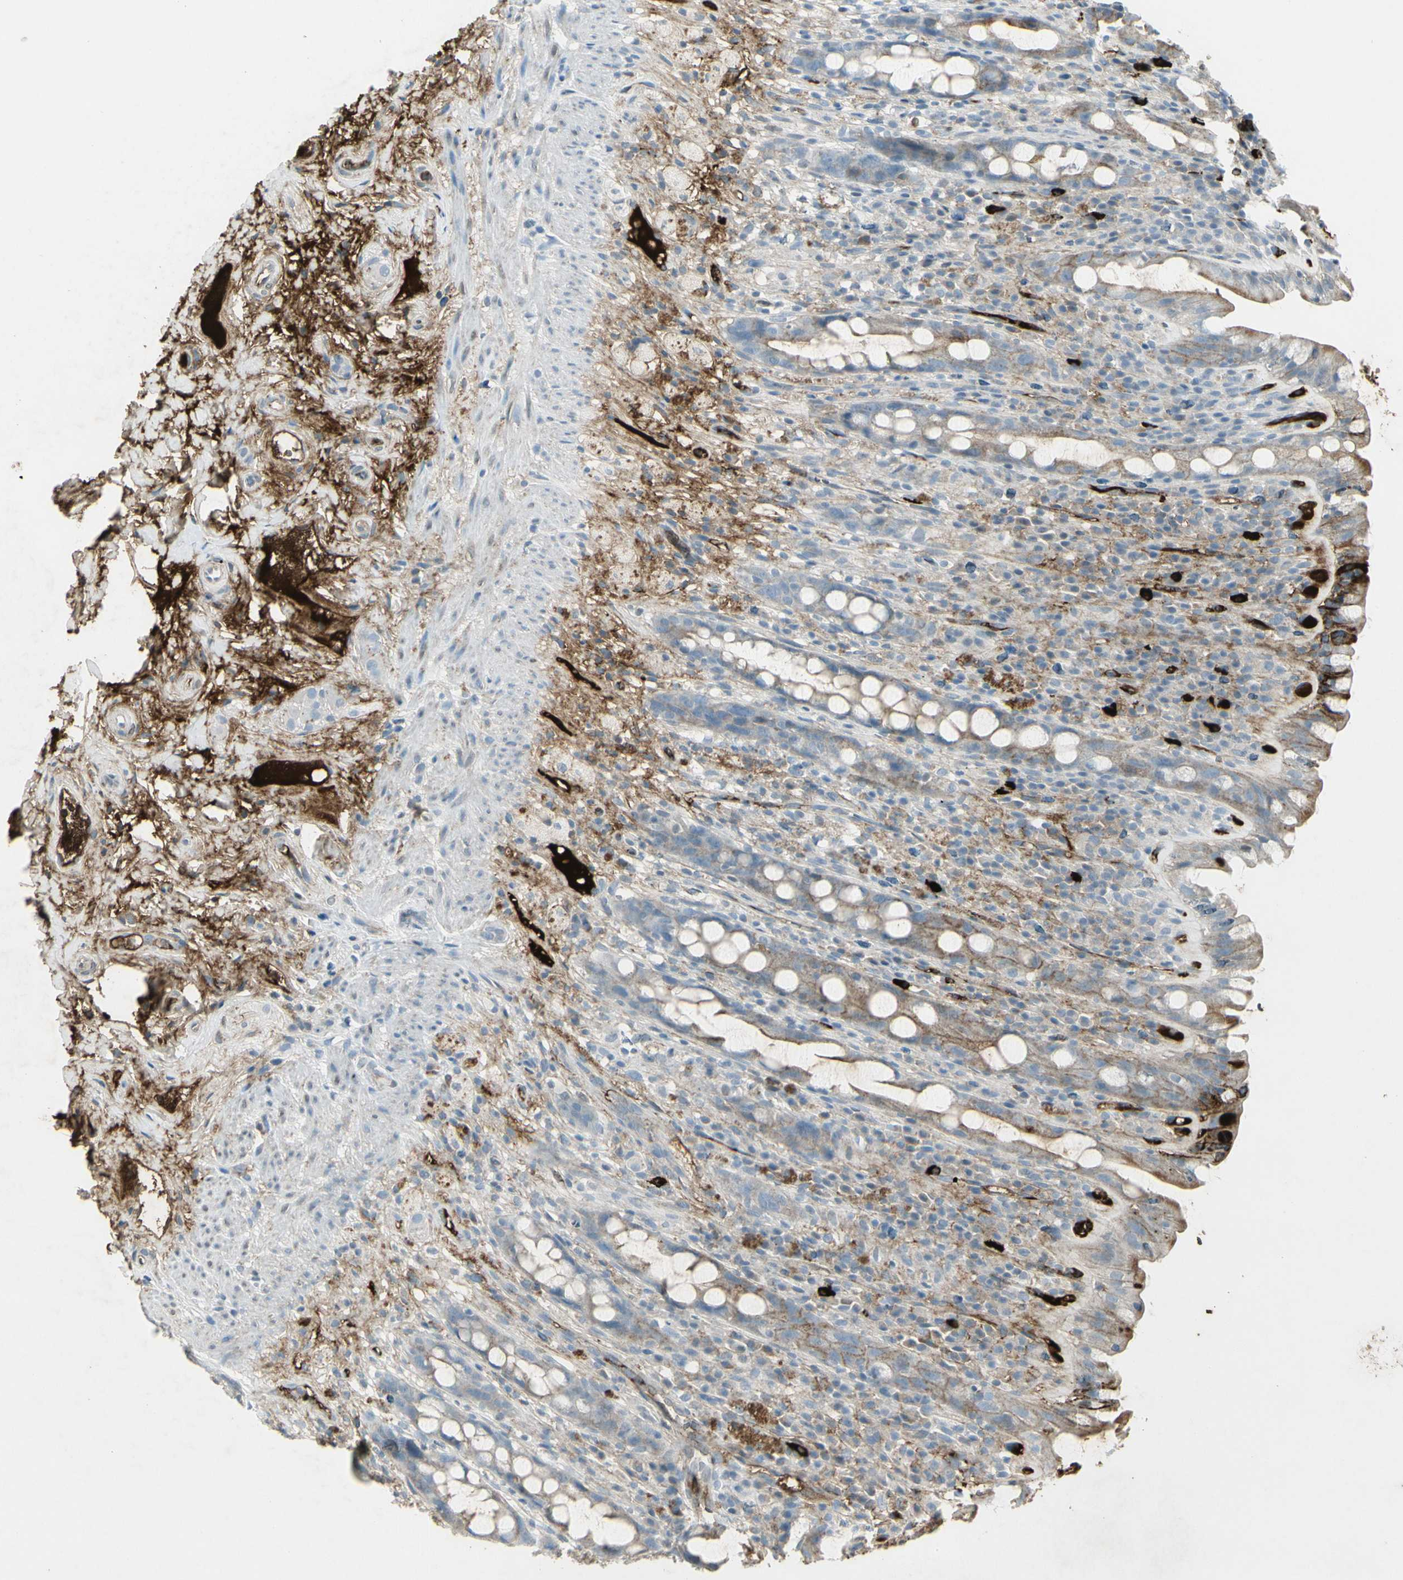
{"staining": {"intensity": "strong", "quantity": "25%-75%", "location": "cytoplasmic/membranous"}, "tissue": "rectum", "cell_type": "Glandular cells", "image_type": "normal", "snomed": [{"axis": "morphology", "description": "Normal tissue, NOS"}, {"axis": "topography", "description": "Rectum"}], "caption": "Benign rectum exhibits strong cytoplasmic/membranous expression in approximately 25%-75% of glandular cells.", "gene": "IGHM", "patient": {"sex": "male", "age": 44}}